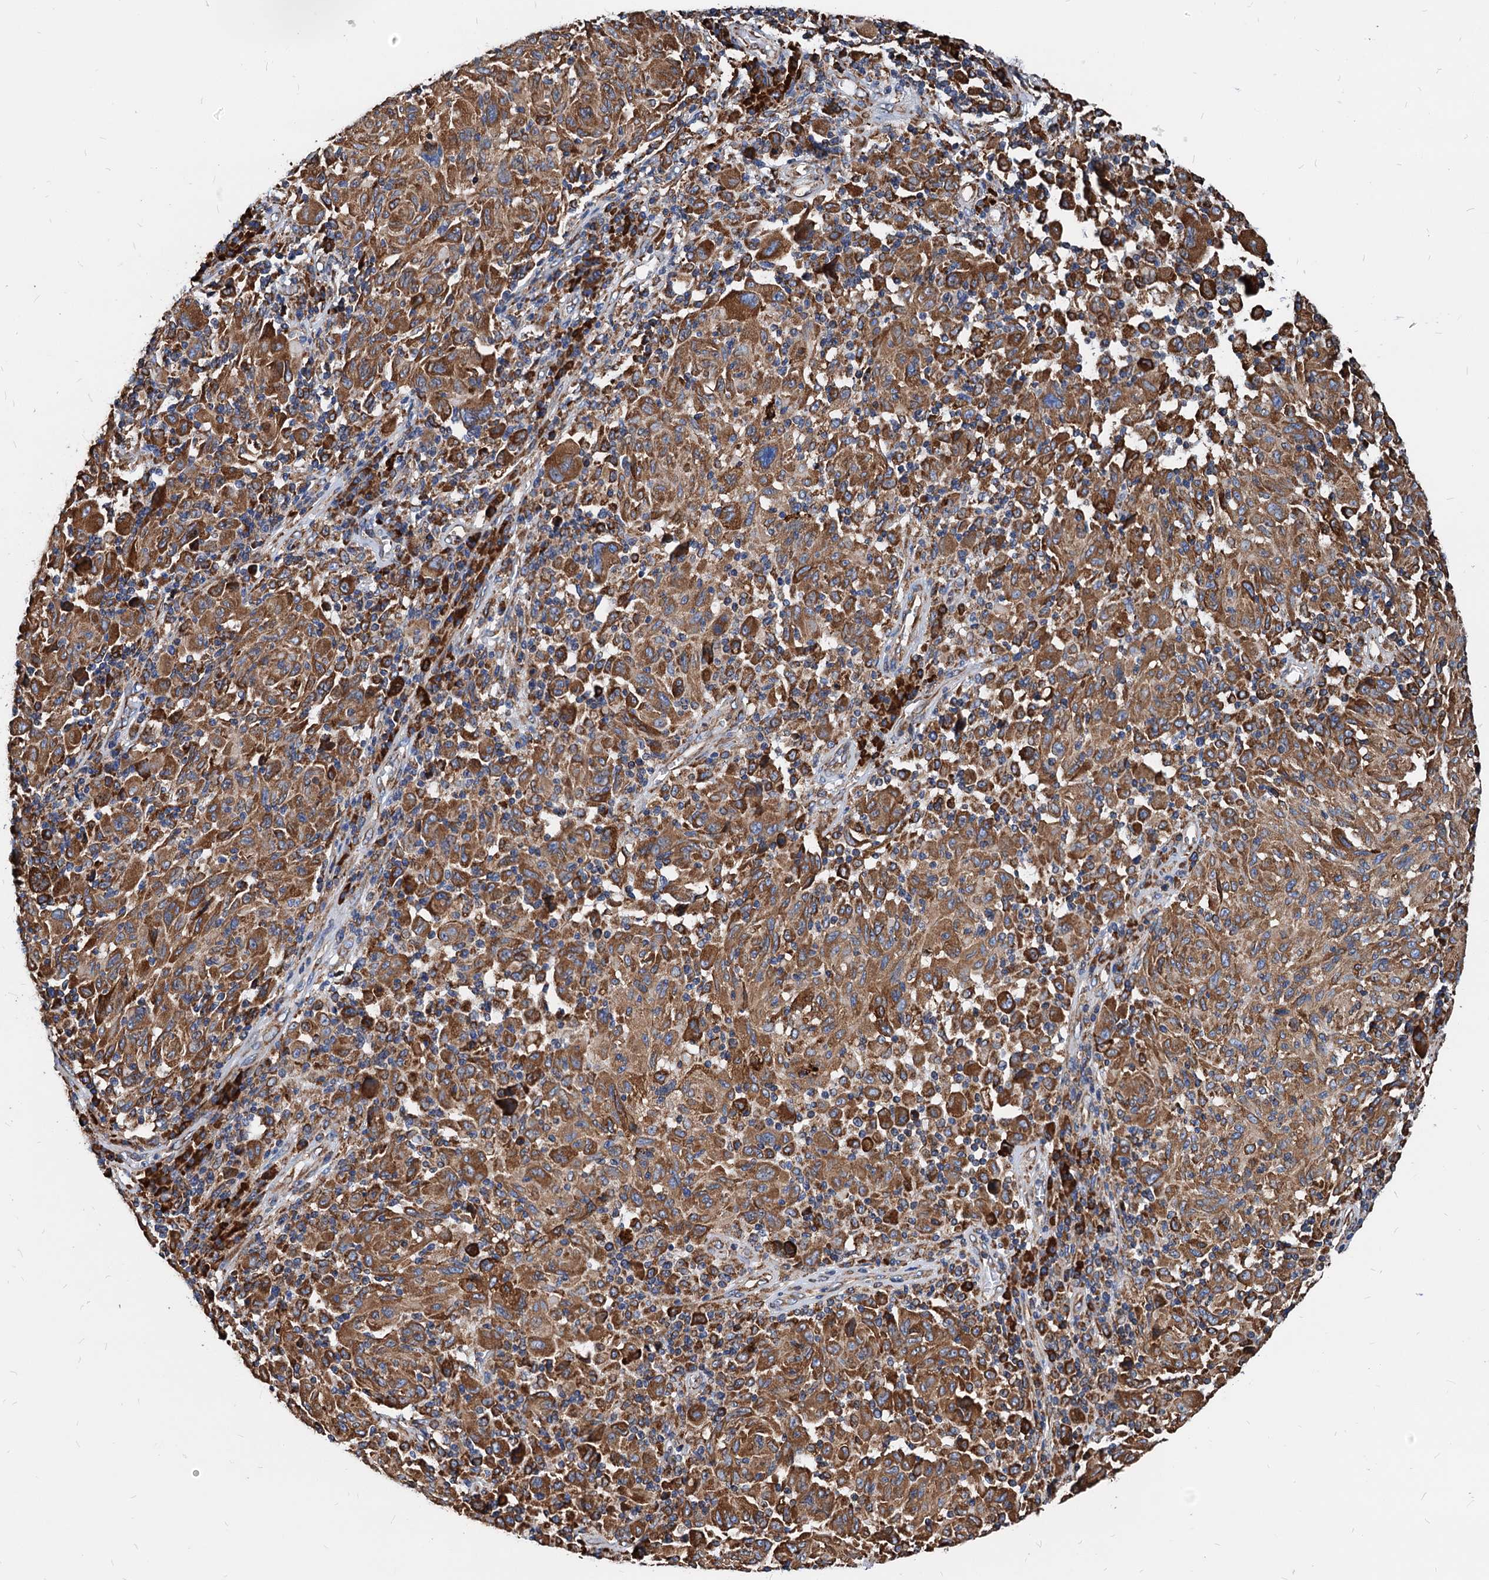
{"staining": {"intensity": "strong", "quantity": ">75%", "location": "cytoplasmic/membranous"}, "tissue": "melanoma", "cell_type": "Tumor cells", "image_type": "cancer", "snomed": [{"axis": "morphology", "description": "Malignant melanoma, NOS"}, {"axis": "topography", "description": "Skin"}], "caption": "Protein staining of malignant melanoma tissue exhibits strong cytoplasmic/membranous positivity in about >75% of tumor cells.", "gene": "HSPA5", "patient": {"sex": "male", "age": 53}}